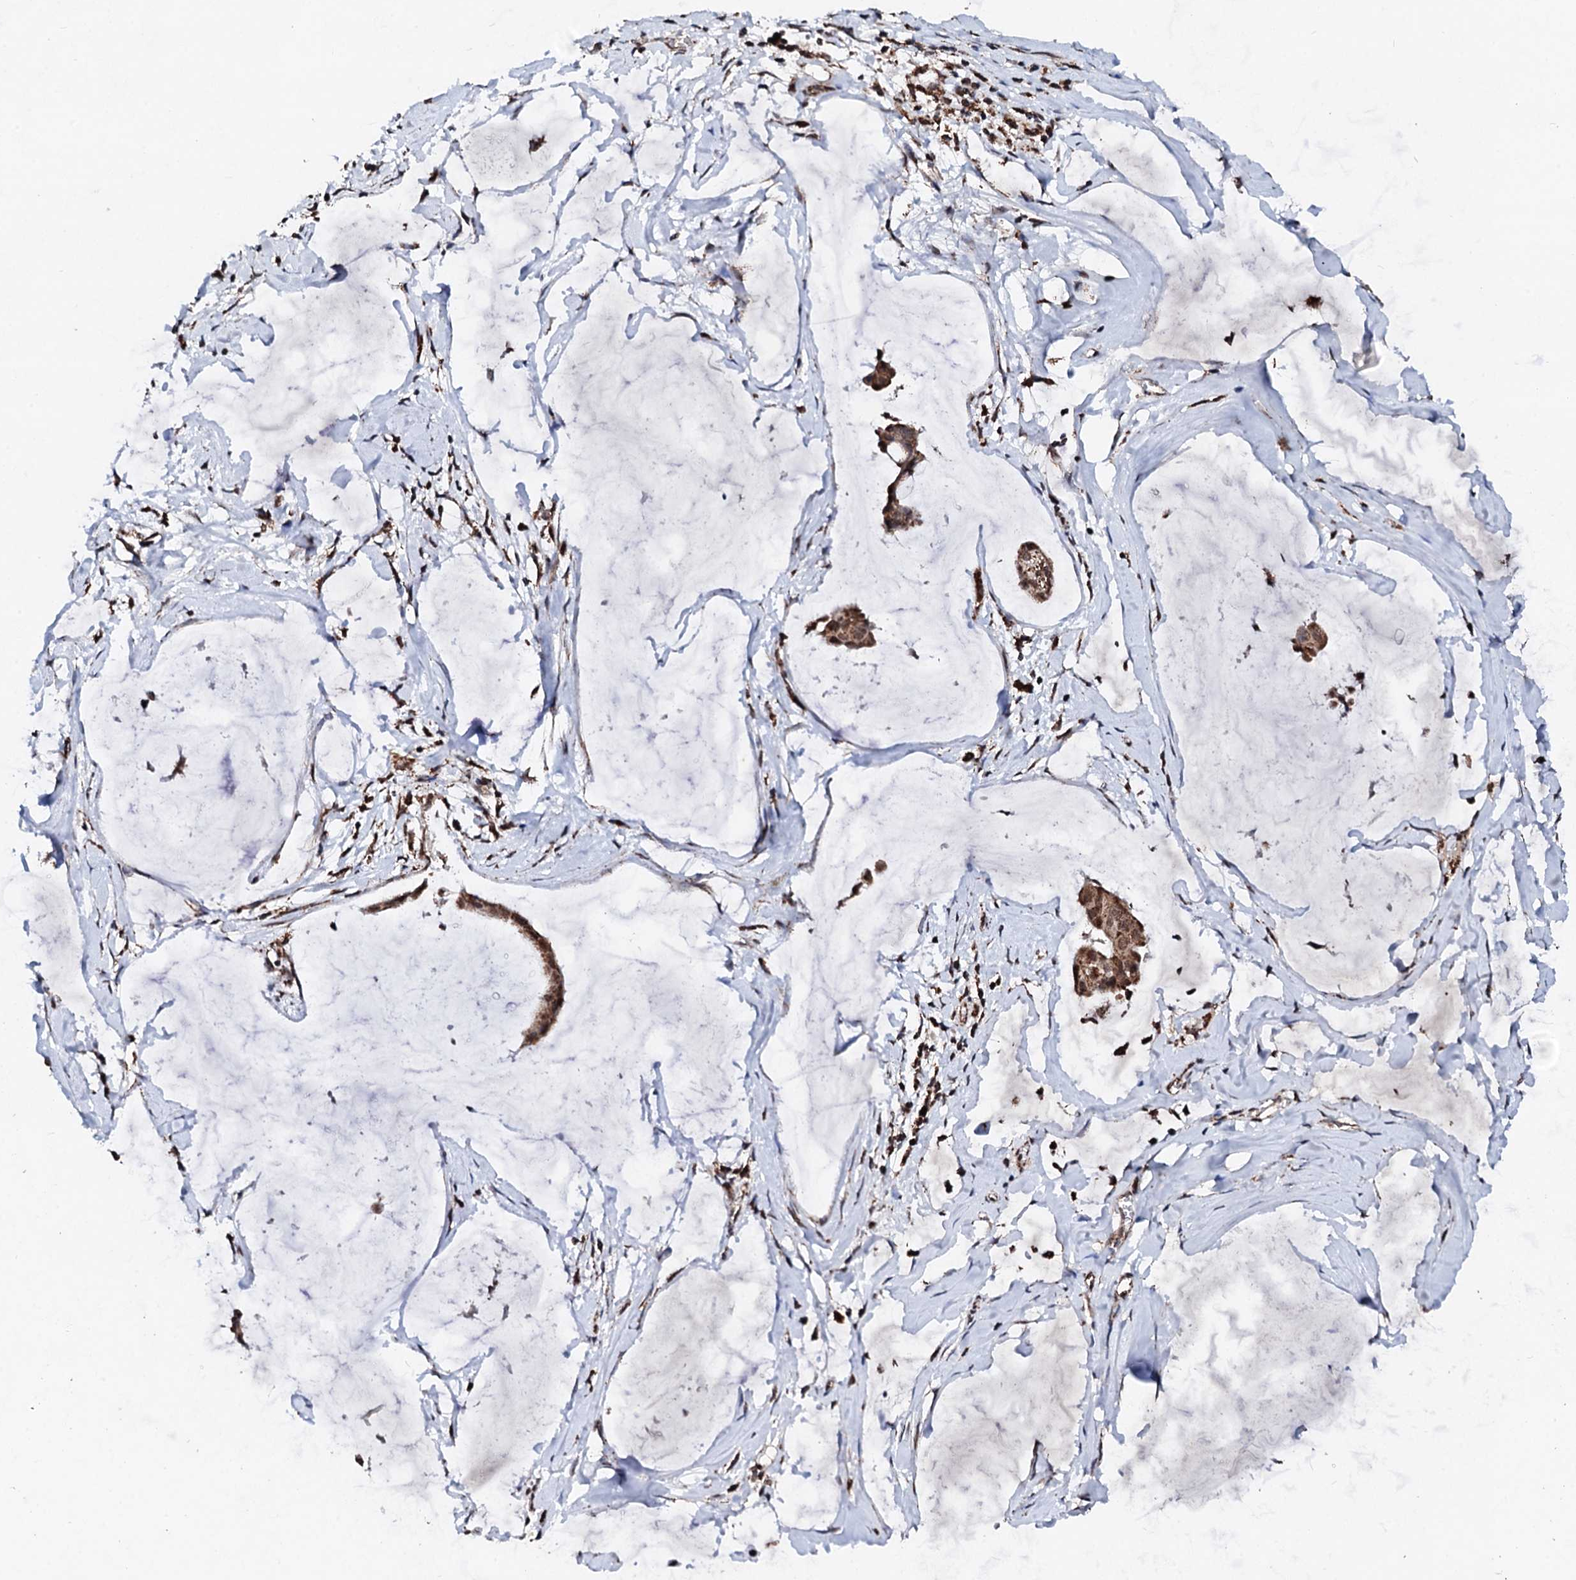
{"staining": {"intensity": "moderate", "quantity": ">75%", "location": "cytoplasmic/membranous"}, "tissue": "ovarian cancer", "cell_type": "Tumor cells", "image_type": "cancer", "snomed": [{"axis": "morphology", "description": "Cystadenocarcinoma, mucinous, NOS"}, {"axis": "topography", "description": "Ovary"}], "caption": "IHC (DAB (3,3'-diaminobenzidine)) staining of mucinous cystadenocarcinoma (ovarian) demonstrates moderate cytoplasmic/membranous protein expression in approximately >75% of tumor cells. (brown staining indicates protein expression, while blue staining denotes nuclei).", "gene": "SECISBP2L", "patient": {"sex": "female", "age": 73}}